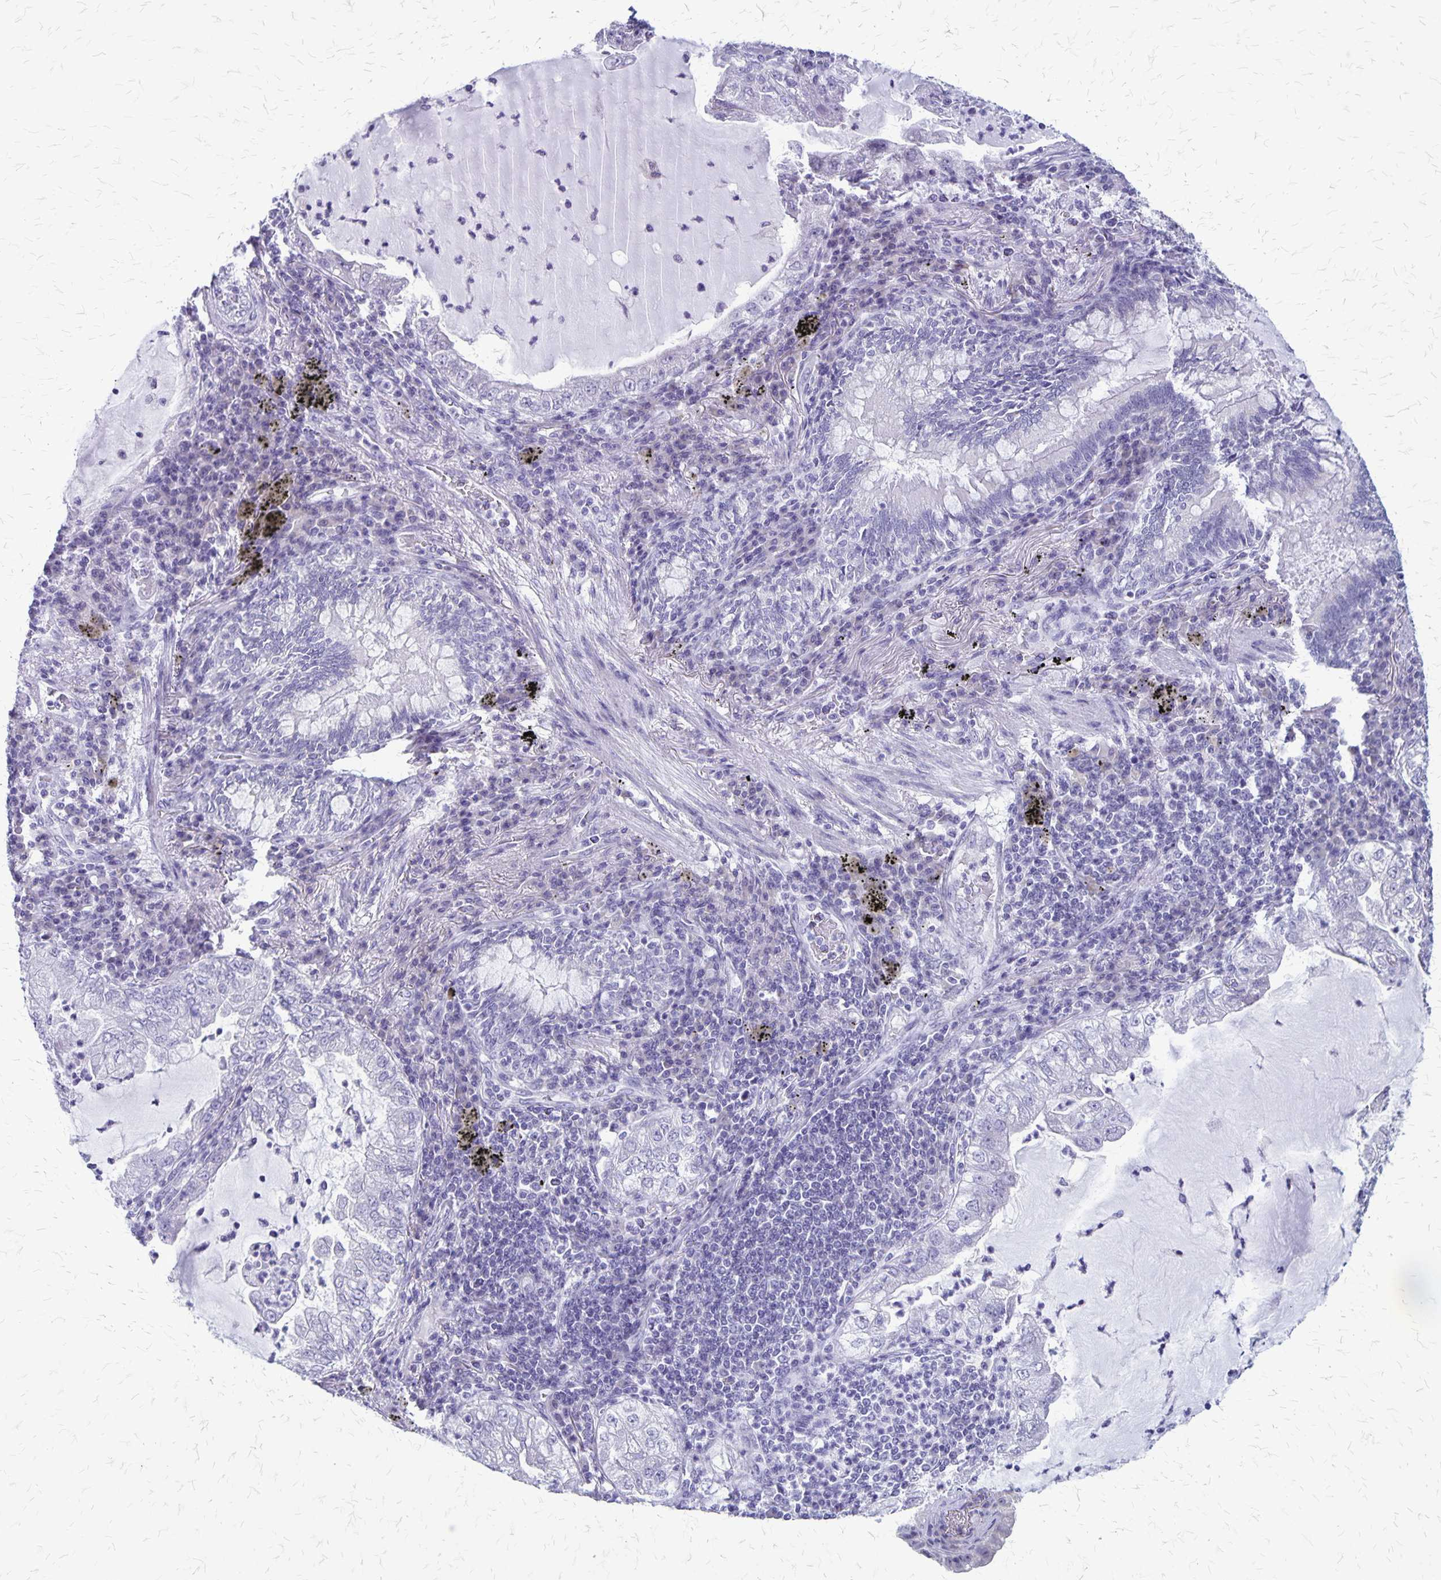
{"staining": {"intensity": "negative", "quantity": "none", "location": "none"}, "tissue": "lung cancer", "cell_type": "Tumor cells", "image_type": "cancer", "snomed": [{"axis": "morphology", "description": "Adenocarcinoma, NOS"}, {"axis": "topography", "description": "Lung"}], "caption": "This image is of lung adenocarcinoma stained with immunohistochemistry (IHC) to label a protein in brown with the nuclei are counter-stained blue. There is no expression in tumor cells.", "gene": "PLXNB3", "patient": {"sex": "female", "age": 73}}